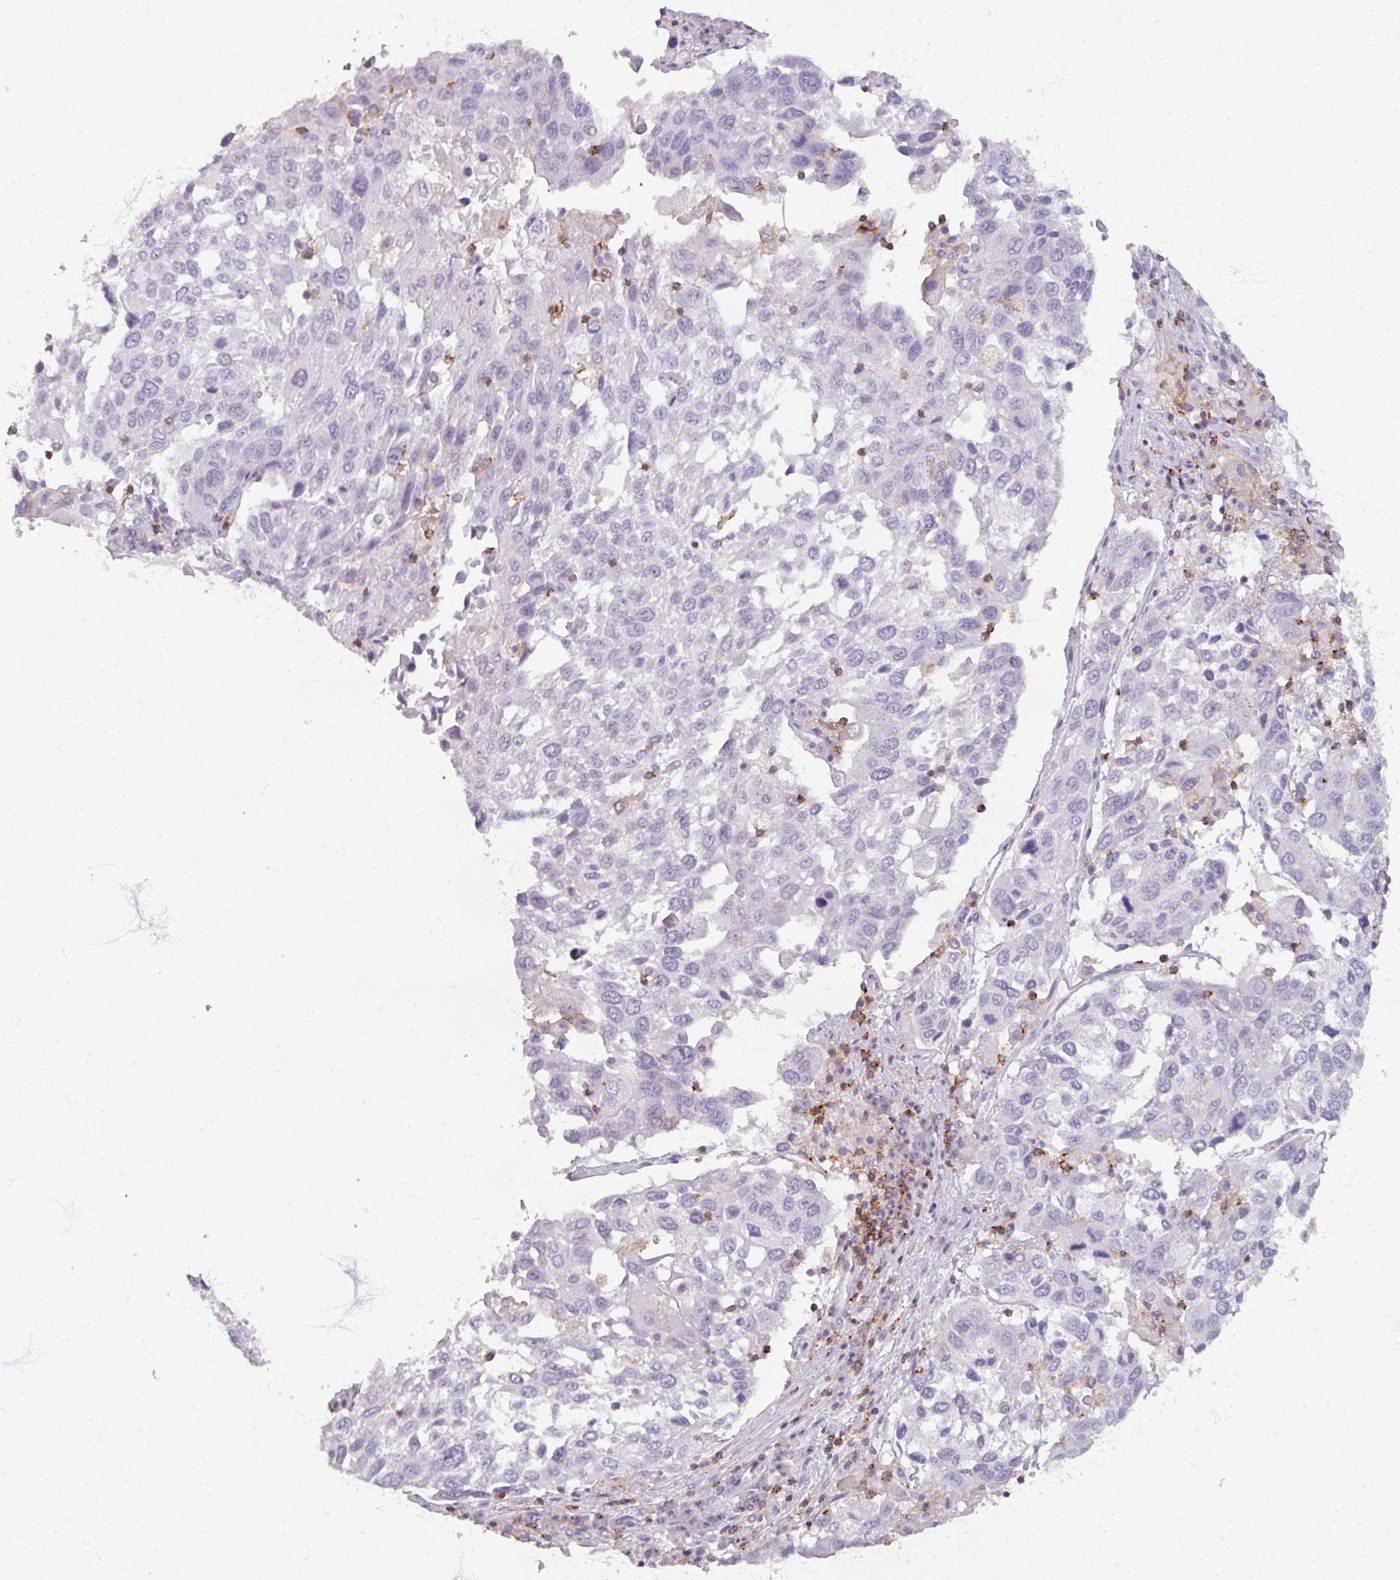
{"staining": {"intensity": "negative", "quantity": "none", "location": "none"}, "tissue": "lung cancer", "cell_type": "Tumor cells", "image_type": "cancer", "snomed": [{"axis": "morphology", "description": "Squamous cell carcinoma, NOS"}, {"axis": "topography", "description": "Lung"}], "caption": "Immunohistochemistry (IHC) histopathology image of human lung cancer stained for a protein (brown), which exhibits no expression in tumor cells.", "gene": "PTPRC", "patient": {"sex": "male", "age": 65}}